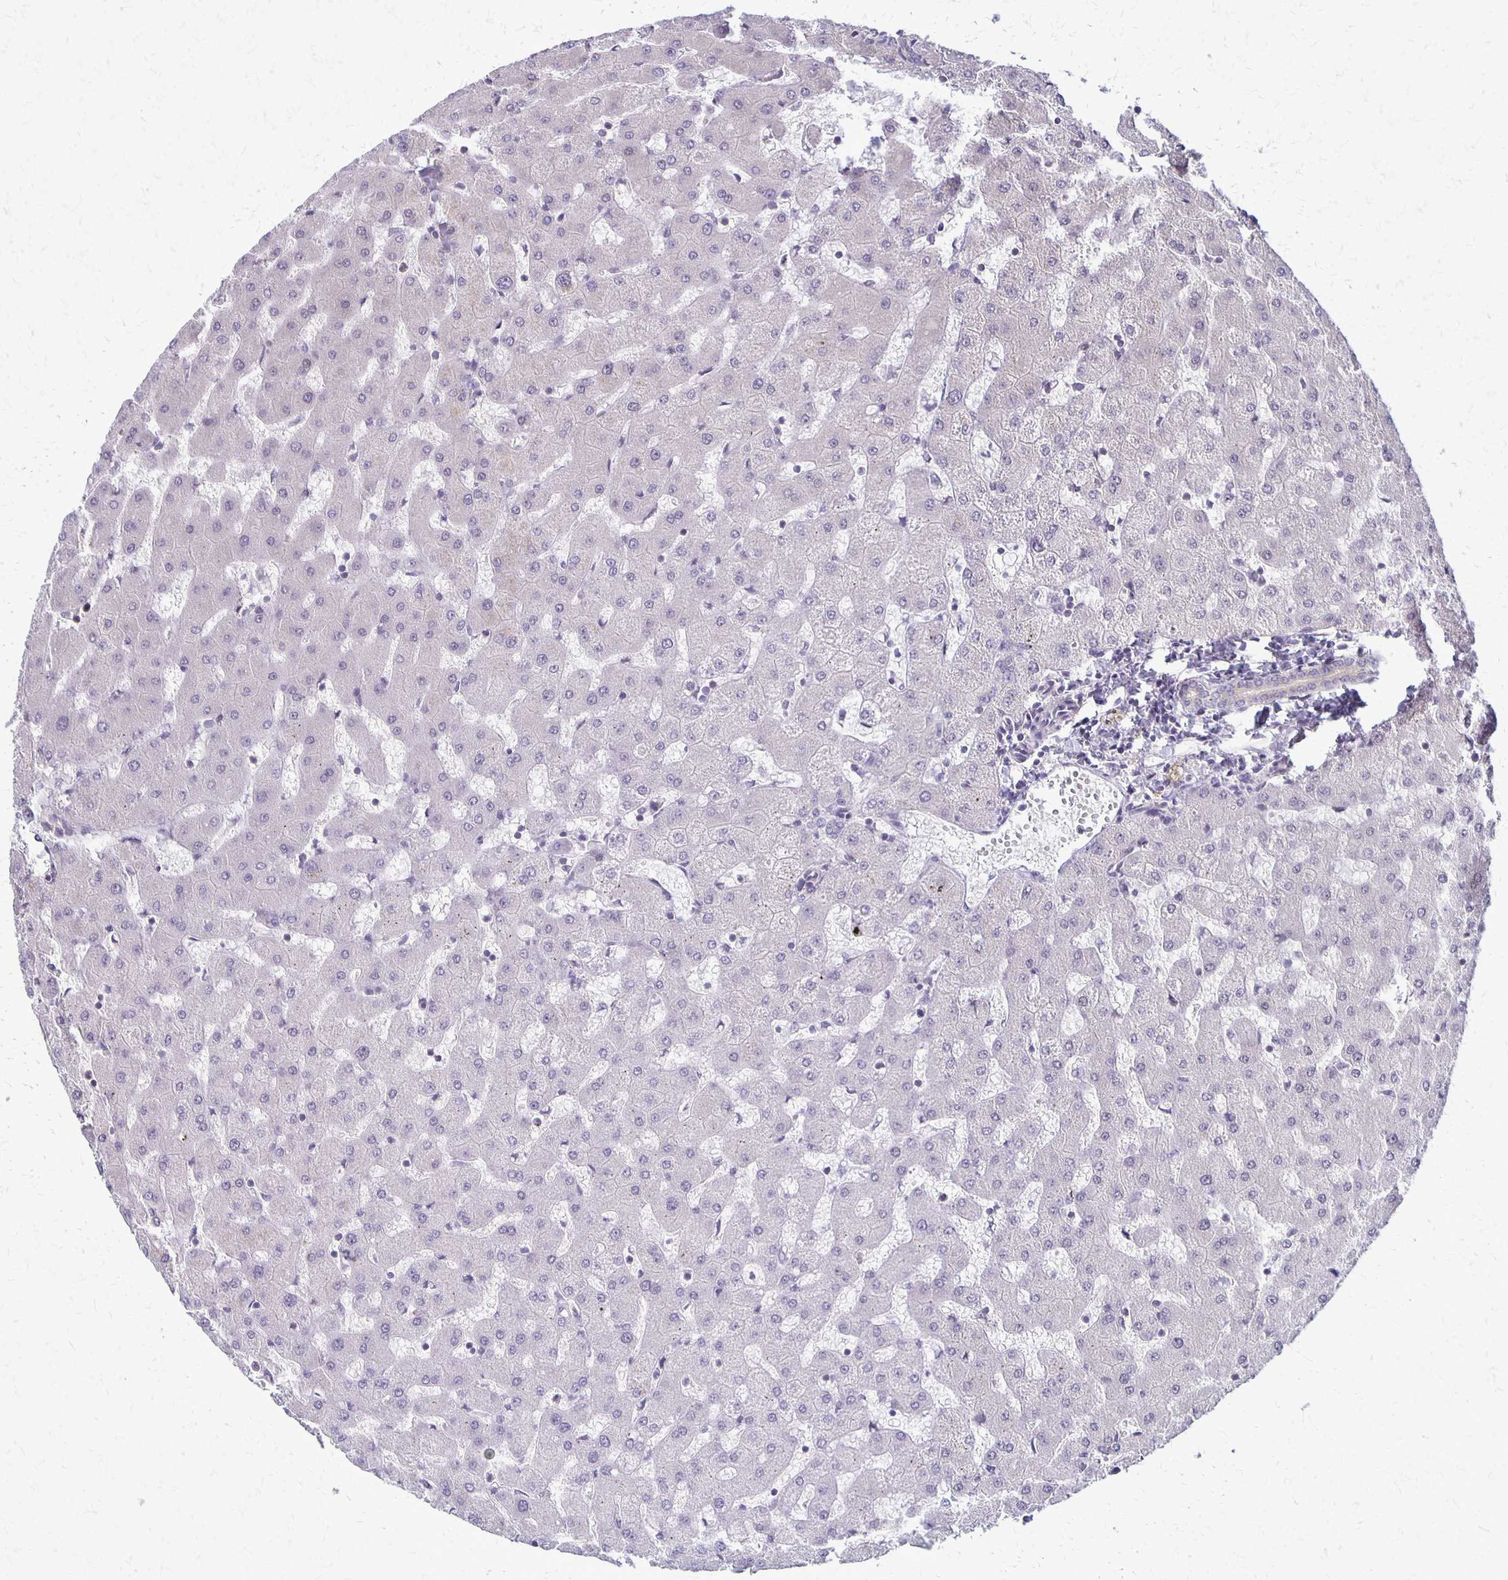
{"staining": {"intensity": "weak", "quantity": "<25%", "location": "cytoplasmic/membranous"}, "tissue": "liver", "cell_type": "Cholangiocytes", "image_type": "normal", "snomed": [{"axis": "morphology", "description": "Normal tissue, NOS"}, {"axis": "topography", "description": "Liver"}], "caption": "Liver was stained to show a protein in brown. There is no significant positivity in cholangiocytes. (DAB immunohistochemistry with hematoxylin counter stain).", "gene": "SEPTIN5", "patient": {"sex": "female", "age": 63}}